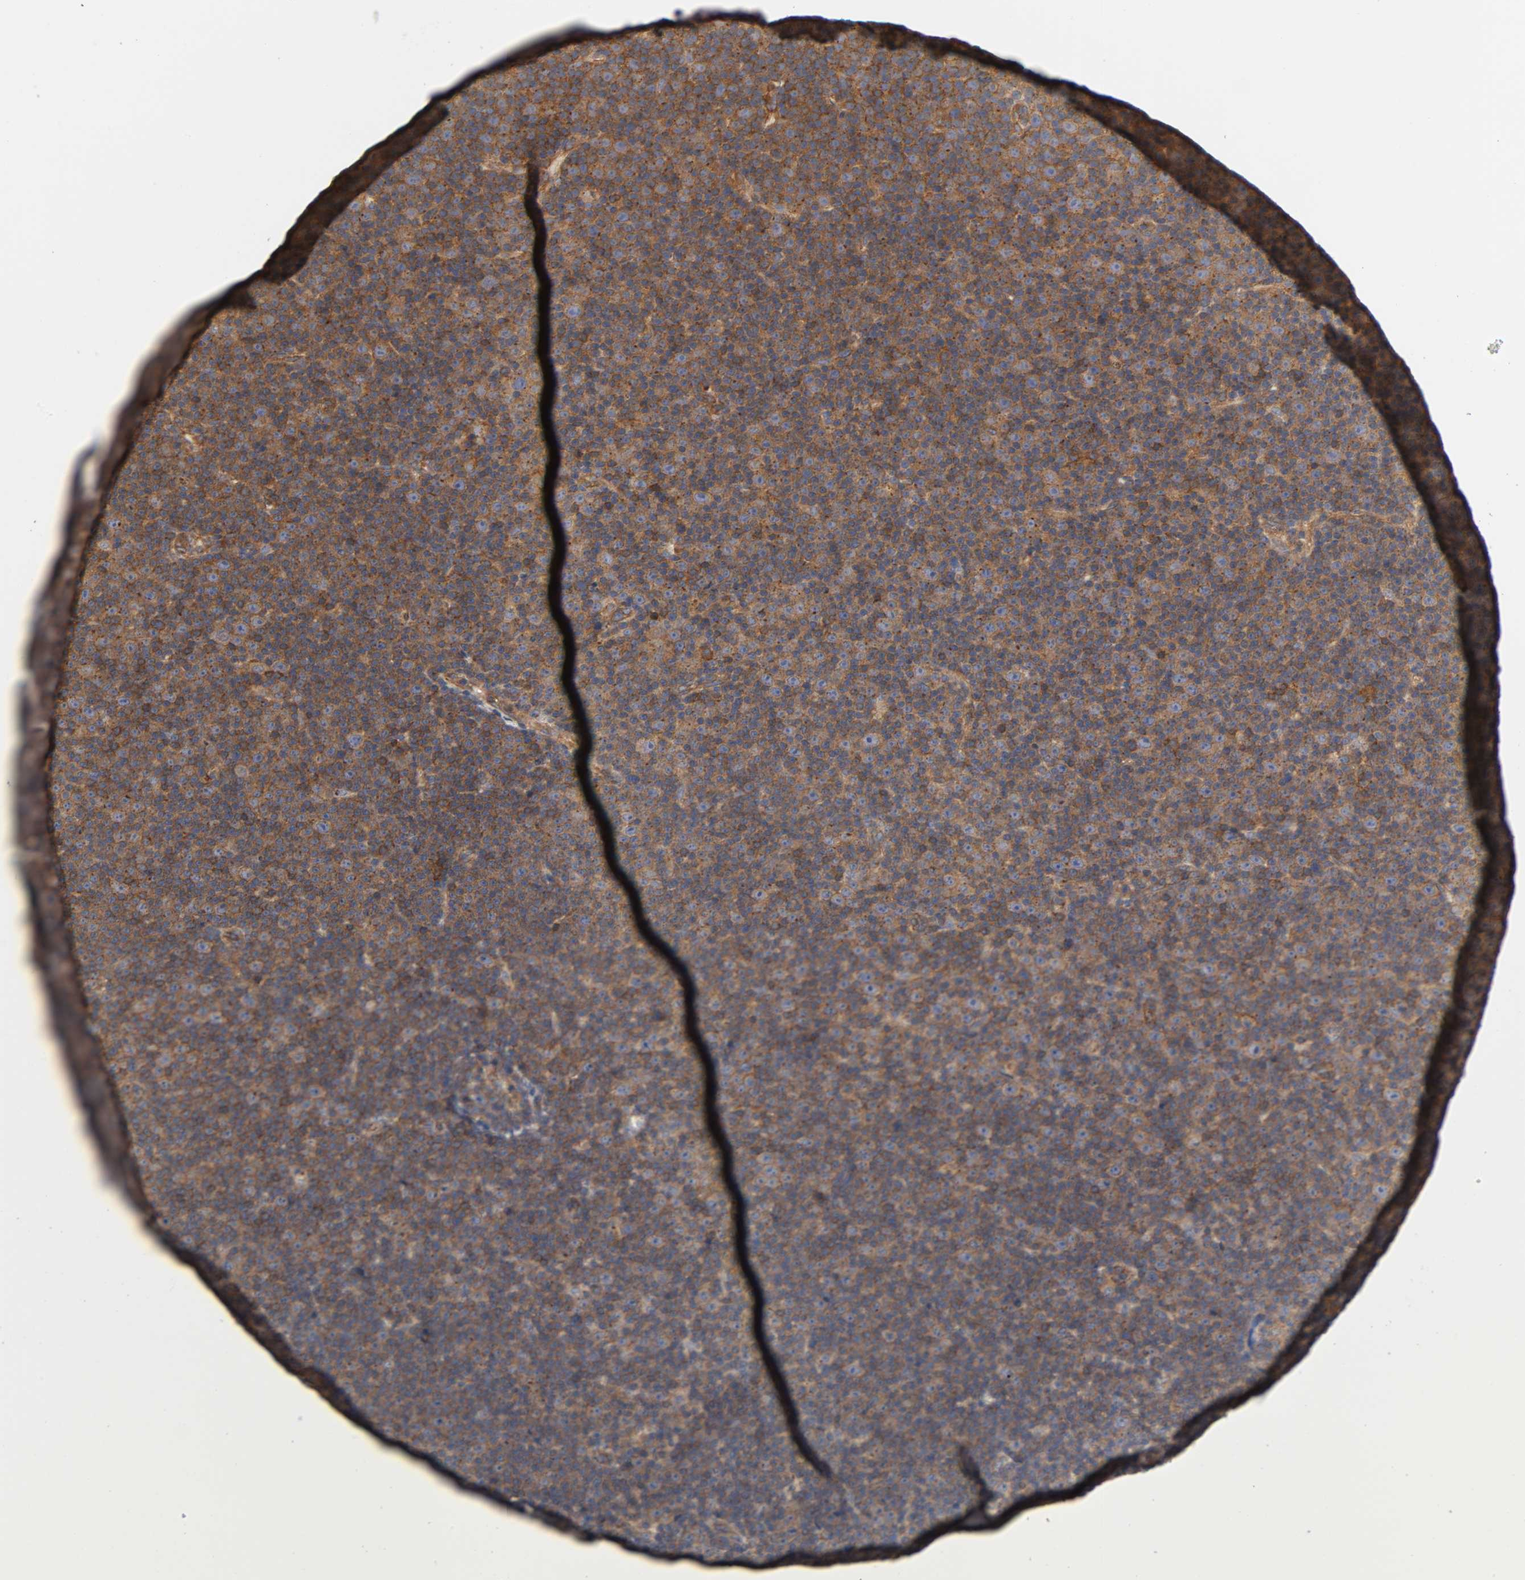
{"staining": {"intensity": "strong", "quantity": "25%-75%", "location": "cytoplasmic/membranous"}, "tissue": "lymphoma", "cell_type": "Tumor cells", "image_type": "cancer", "snomed": [{"axis": "morphology", "description": "Malignant lymphoma, non-Hodgkin's type, Low grade"}, {"axis": "topography", "description": "Lymph node"}], "caption": "High-power microscopy captured an IHC image of malignant lymphoma, non-Hodgkin's type (low-grade), revealing strong cytoplasmic/membranous staining in approximately 25%-75% of tumor cells.", "gene": "LAMTOR2", "patient": {"sex": "female", "age": 67}}